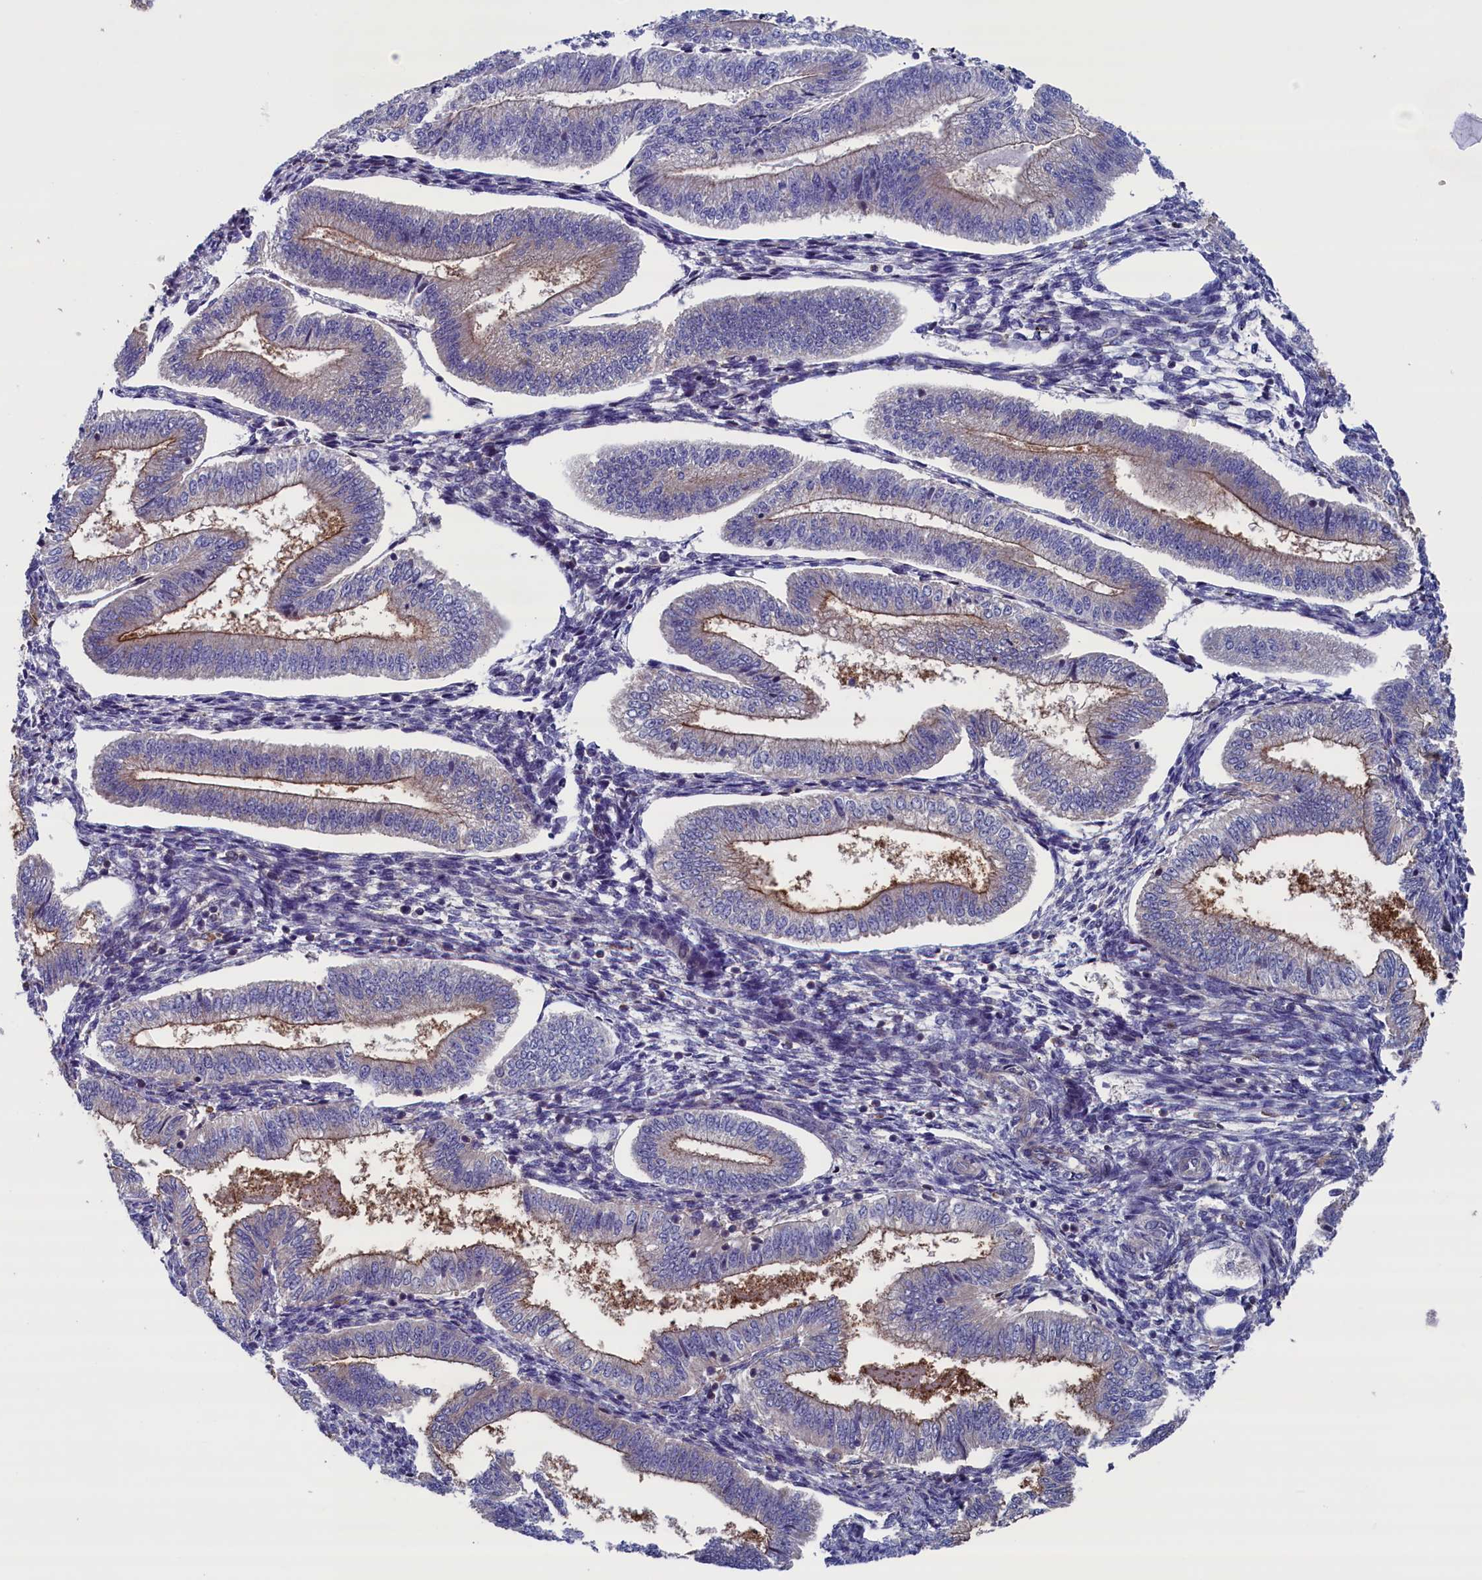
{"staining": {"intensity": "negative", "quantity": "none", "location": "none"}, "tissue": "endometrium", "cell_type": "Cells in endometrial stroma", "image_type": "normal", "snomed": [{"axis": "morphology", "description": "Normal tissue, NOS"}, {"axis": "topography", "description": "Endometrium"}], "caption": "Immunohistochemical staining of normal human endometrium exhibits no significant expression in cells in endometrial stroma.", "gene": "SPATA13", "patient": {"sex": "female", "age": 34}}